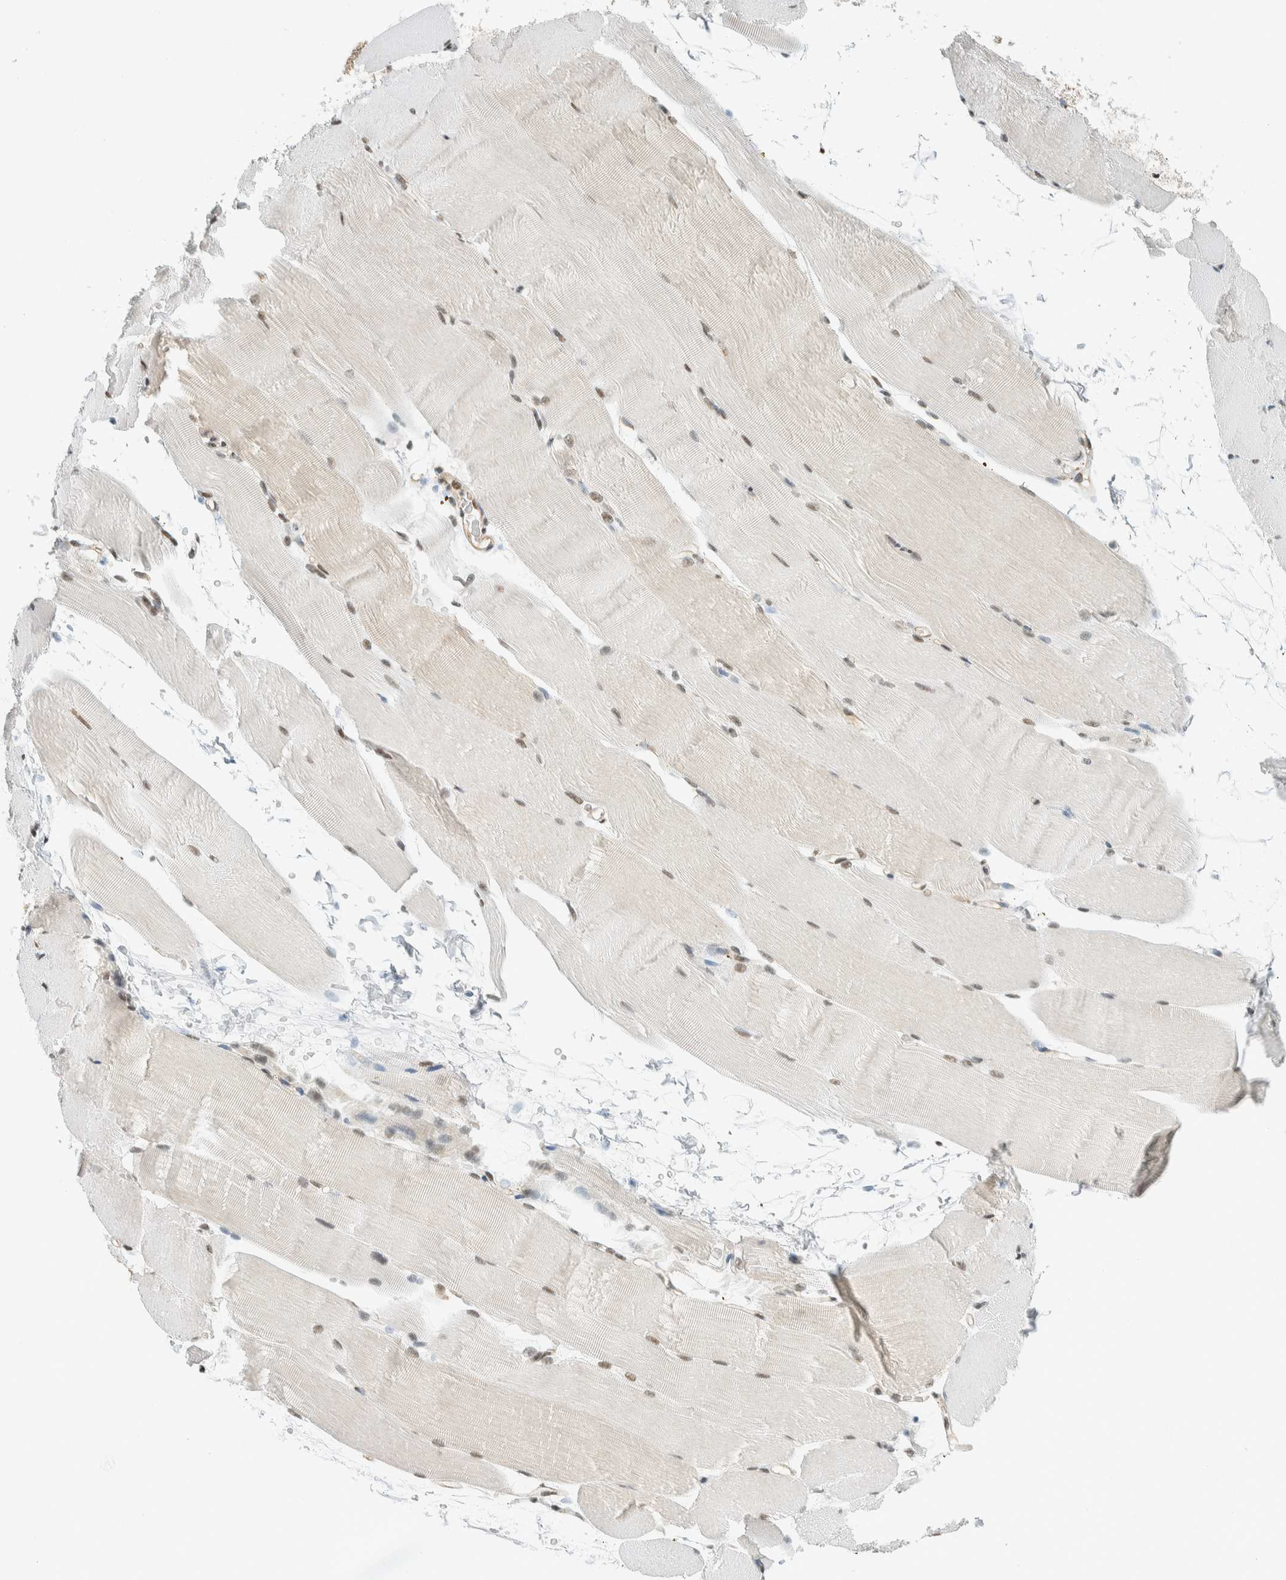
{"staining": {"intensity": "weak", "quantity": "25%-75%", "location": "cytoplasmic/membranous,nuclear"}, "tissue": "skeletal muscle", "cell_type": "Myocytes", "image_type": "normal", "snomed": [{"axis": "morphology", "description": "Normal tissue, NOS"}, {"axis": "topography", "description": "Skeletal muscle"}, {"axis": "topography", "description": "Parathyroid gland"}], "caption": "Immunohistochemical staining of normal skeletal muscle shows 25%-75% levels of weak cytoplasmic/membranous,nuclear protein positivity in approximately 25%-75% of myocytes.", "gene": "NIBAN2", "patient": {"sex": "female", "age": 37}}